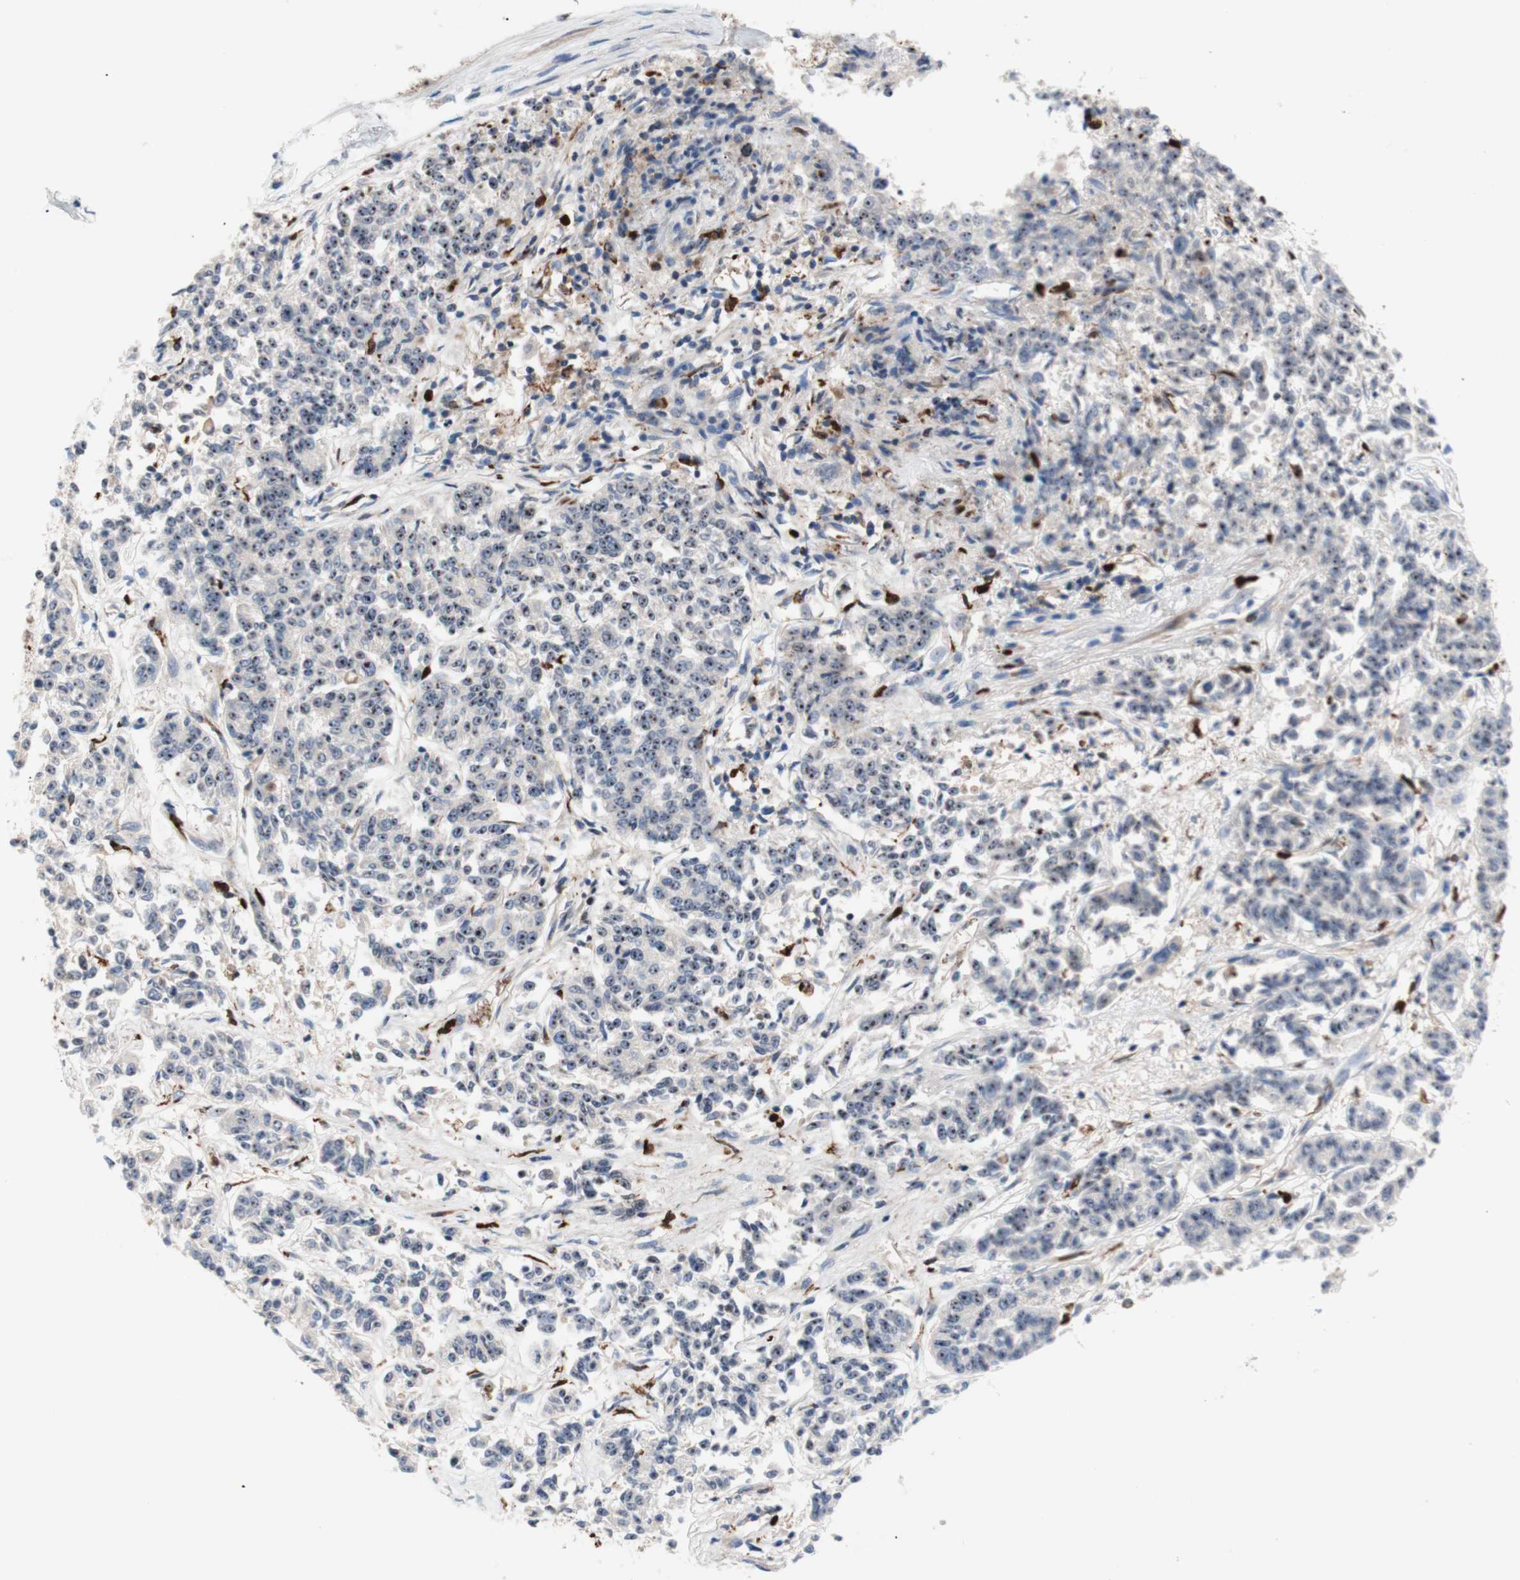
{"staining": {"intensity": "moderate", "quantity": "25%-75%", "location": "nuclear"}, "tissue": "lung cancer", "cell_type": "Tumor cells", "image_type": "cancer", "snomed": [{"axis": "morphology", "description": "Adenocarcinoma, NOS"}, {"axis": "topography", "description": "Lung"}], "caption": "Protein positivity by immunohistochemistry demonstrates moderate nuclear expression in about 25%-75% of tumor cells in lung cancer. (DAB (3,3'-diaminobenzidine) IHC, brown staining for protein, blue staining for nuclei).", "gene": "USP9X", "patient": {"sex": "male", "age": 84}}